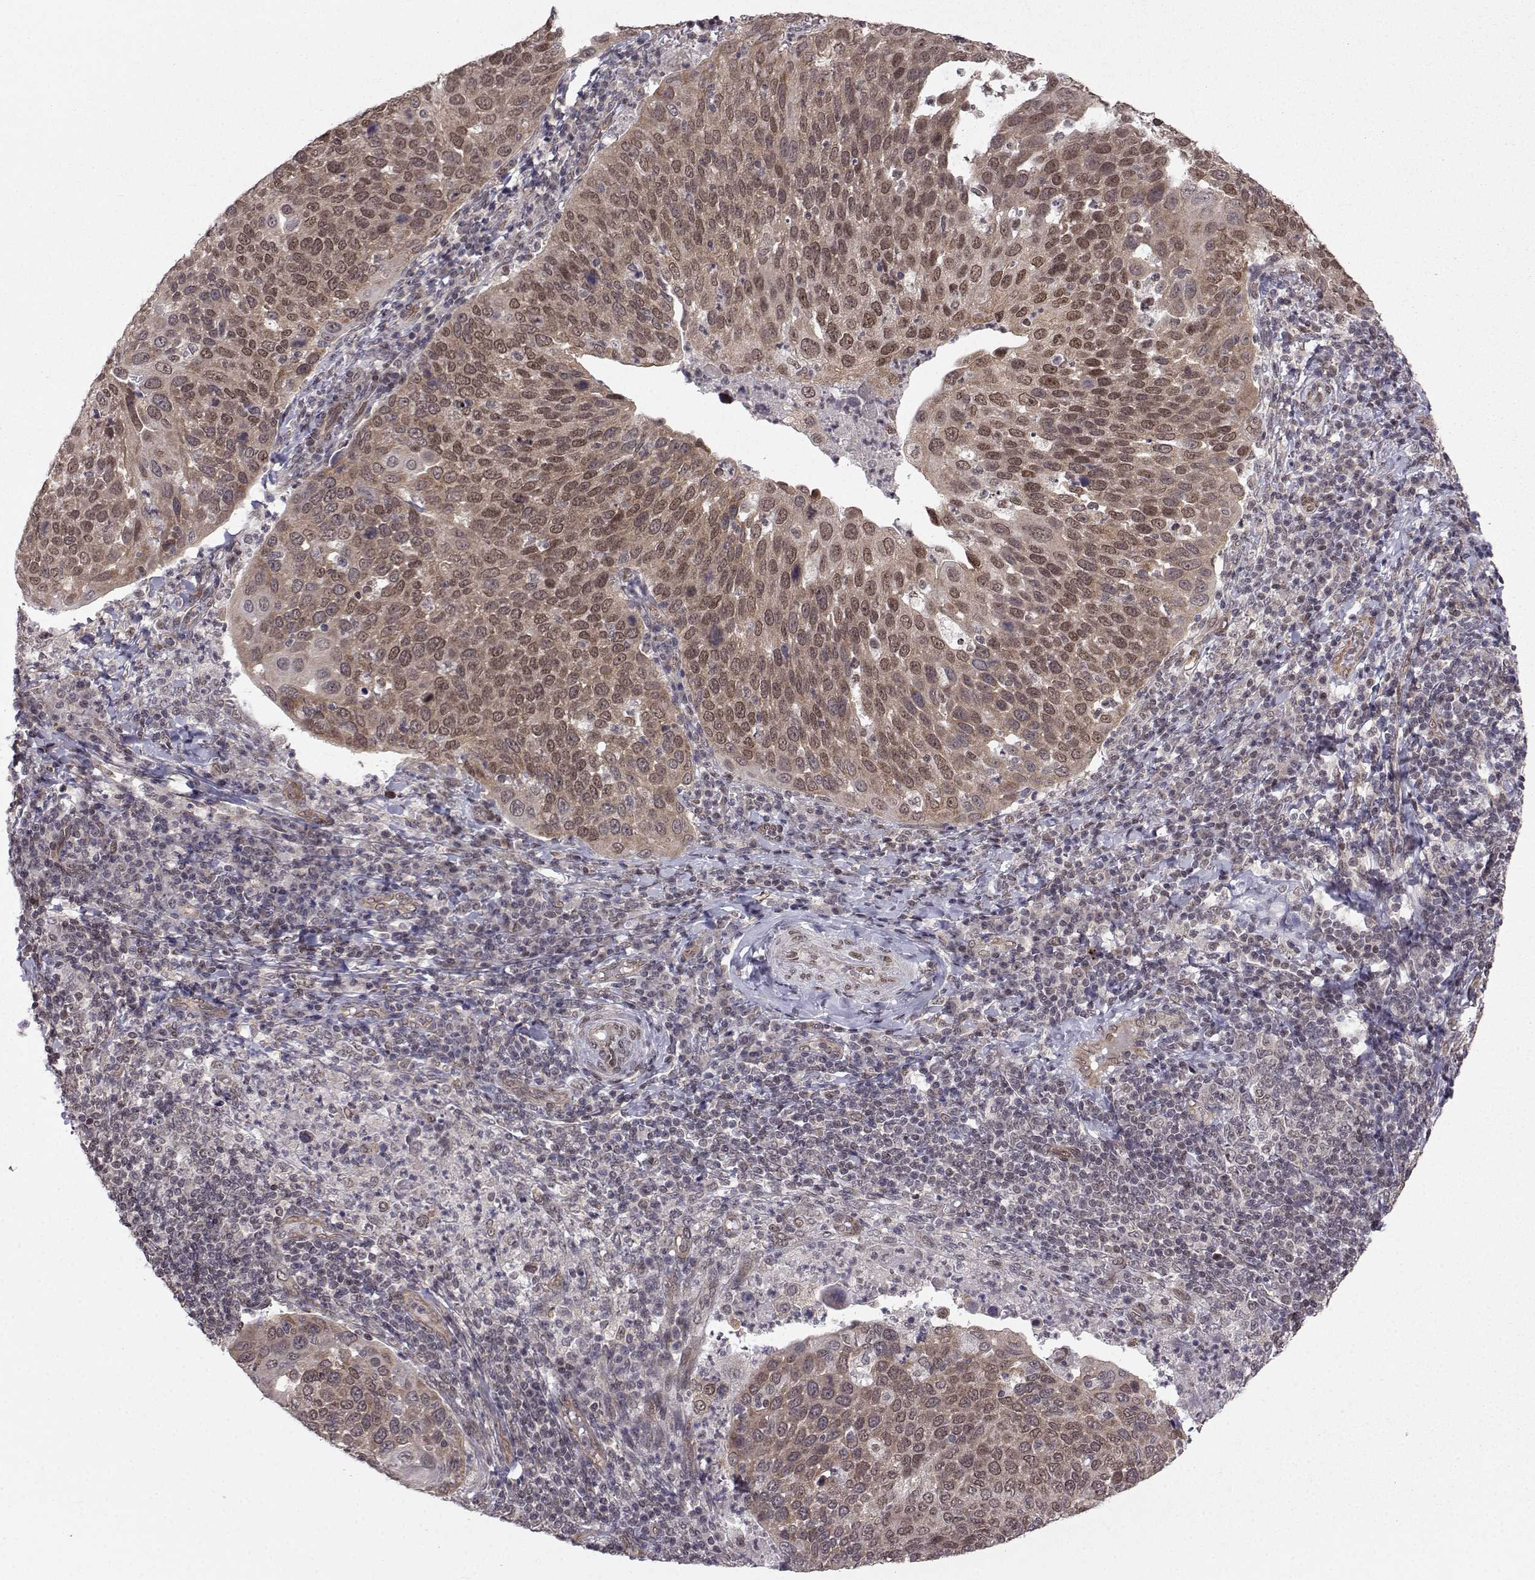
{"staining": {"intensity": "moderate", "quantity": ">75%", "location": "cytoplasmic/membranous,nuclear"}, "tissue": "cervical cancer", "cell_type": "Tumor cells", "image_type": "cancer", "snomed": [{"axis": "morphology", "description": "Squamous cell carcinoma, NOS"}, {"axis": "topography", "description": "Cervix"}], "caption": "This image demonstrates IHC staining of squamous cell carcinoma (cervical), with medium moderate cytoplasmic/membranous and nuclear expression in about >75% of tumor cells.", "gene": "PKN2", "patient": {"sex": "female", "age": 54}}